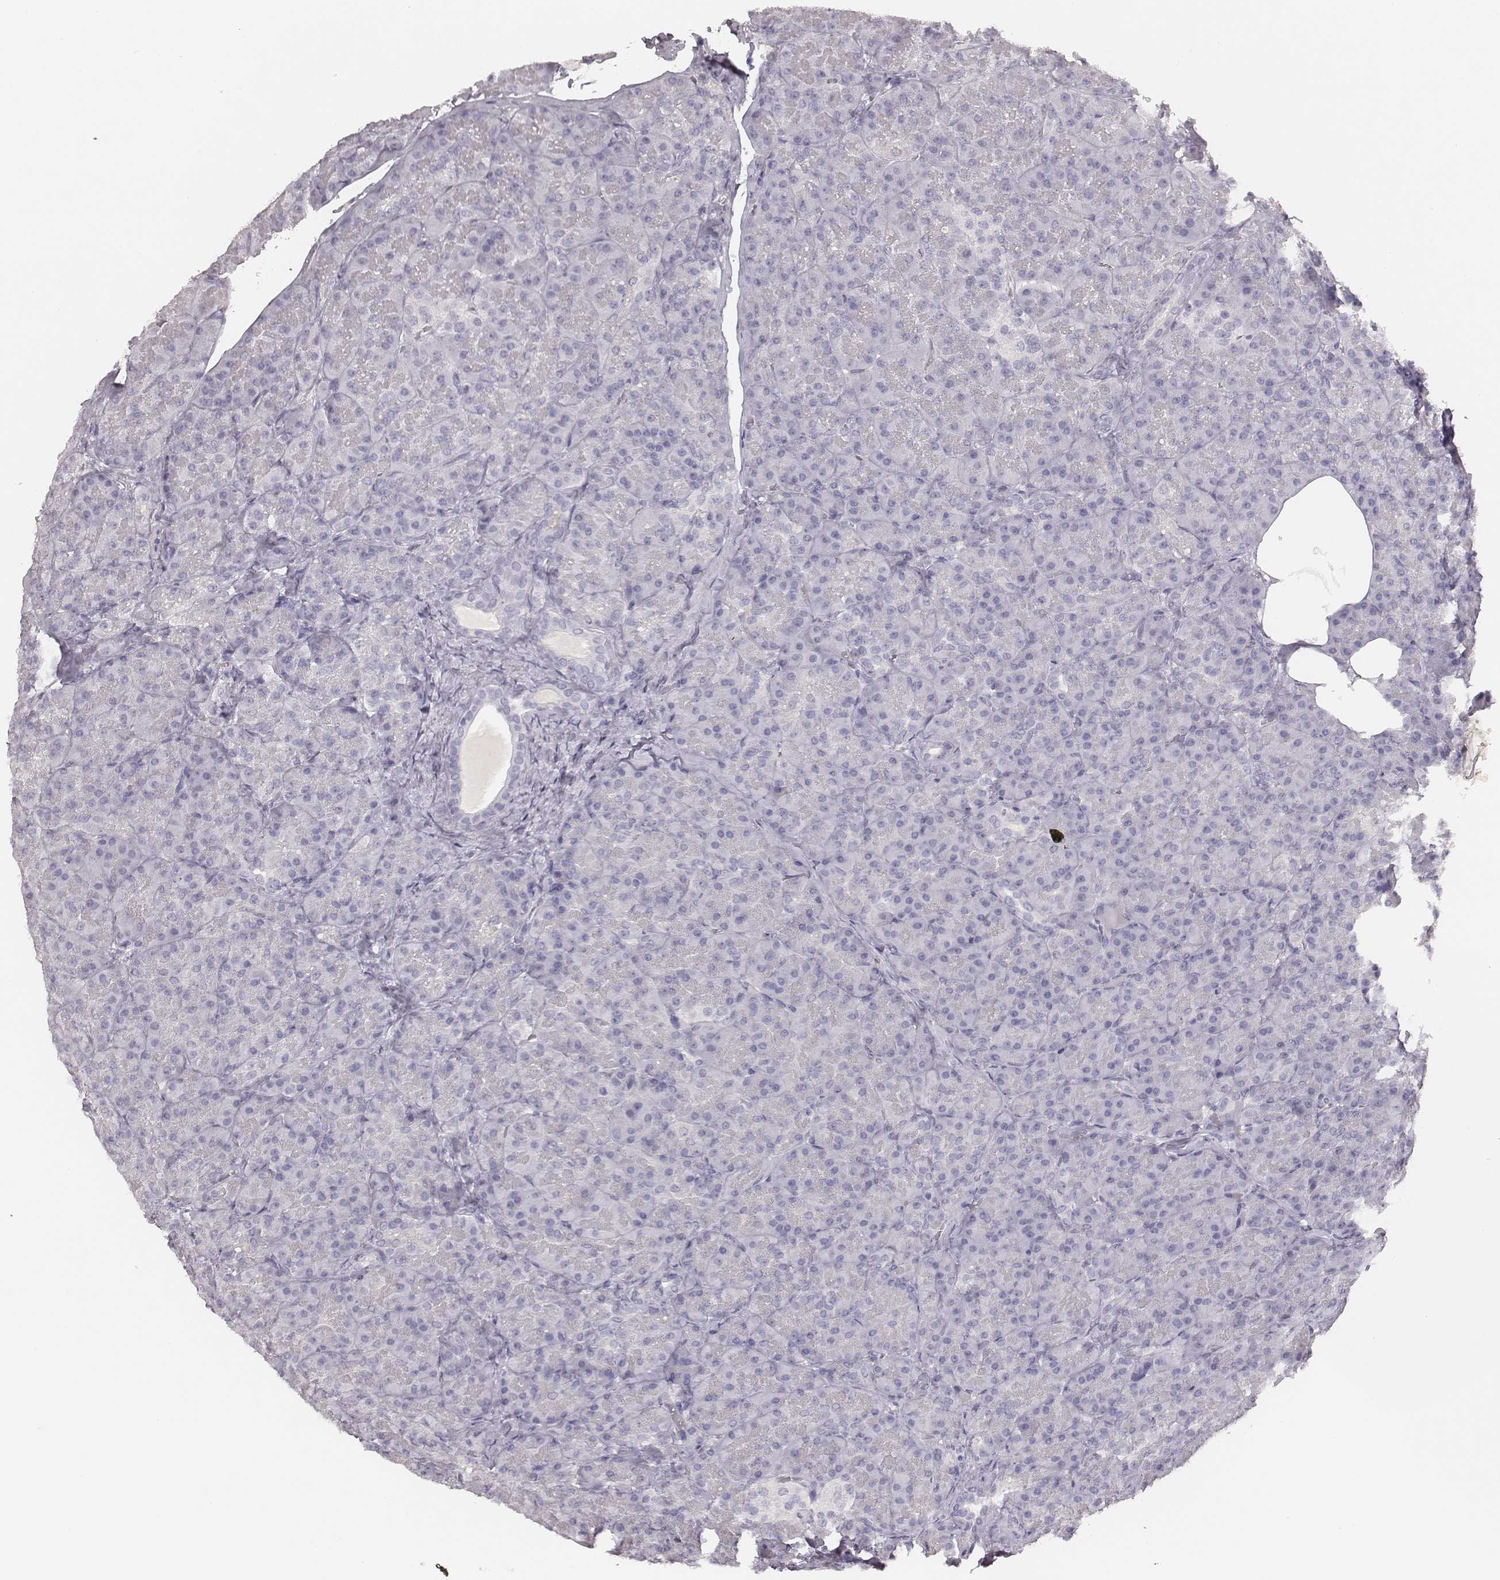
{"staining": {"intensity": "negative", "quantity": "none", "location": "none"}, "tissue": "pancreas", "cell_type": "Exocrine glandular cells", "image_type": "normal", "snomed": [{"axis": "morphology", "description": "Normal tissue, NOS"}, {"axis": "topography", "description": "Pancreas"}], "caption": "Micrograph shows no protein positivity in exocrine glandular cells of normal pancreas. Nuclei are stained in blue.", "gene": "MYH6", "patient": {"sex": "male", "age": 57}}